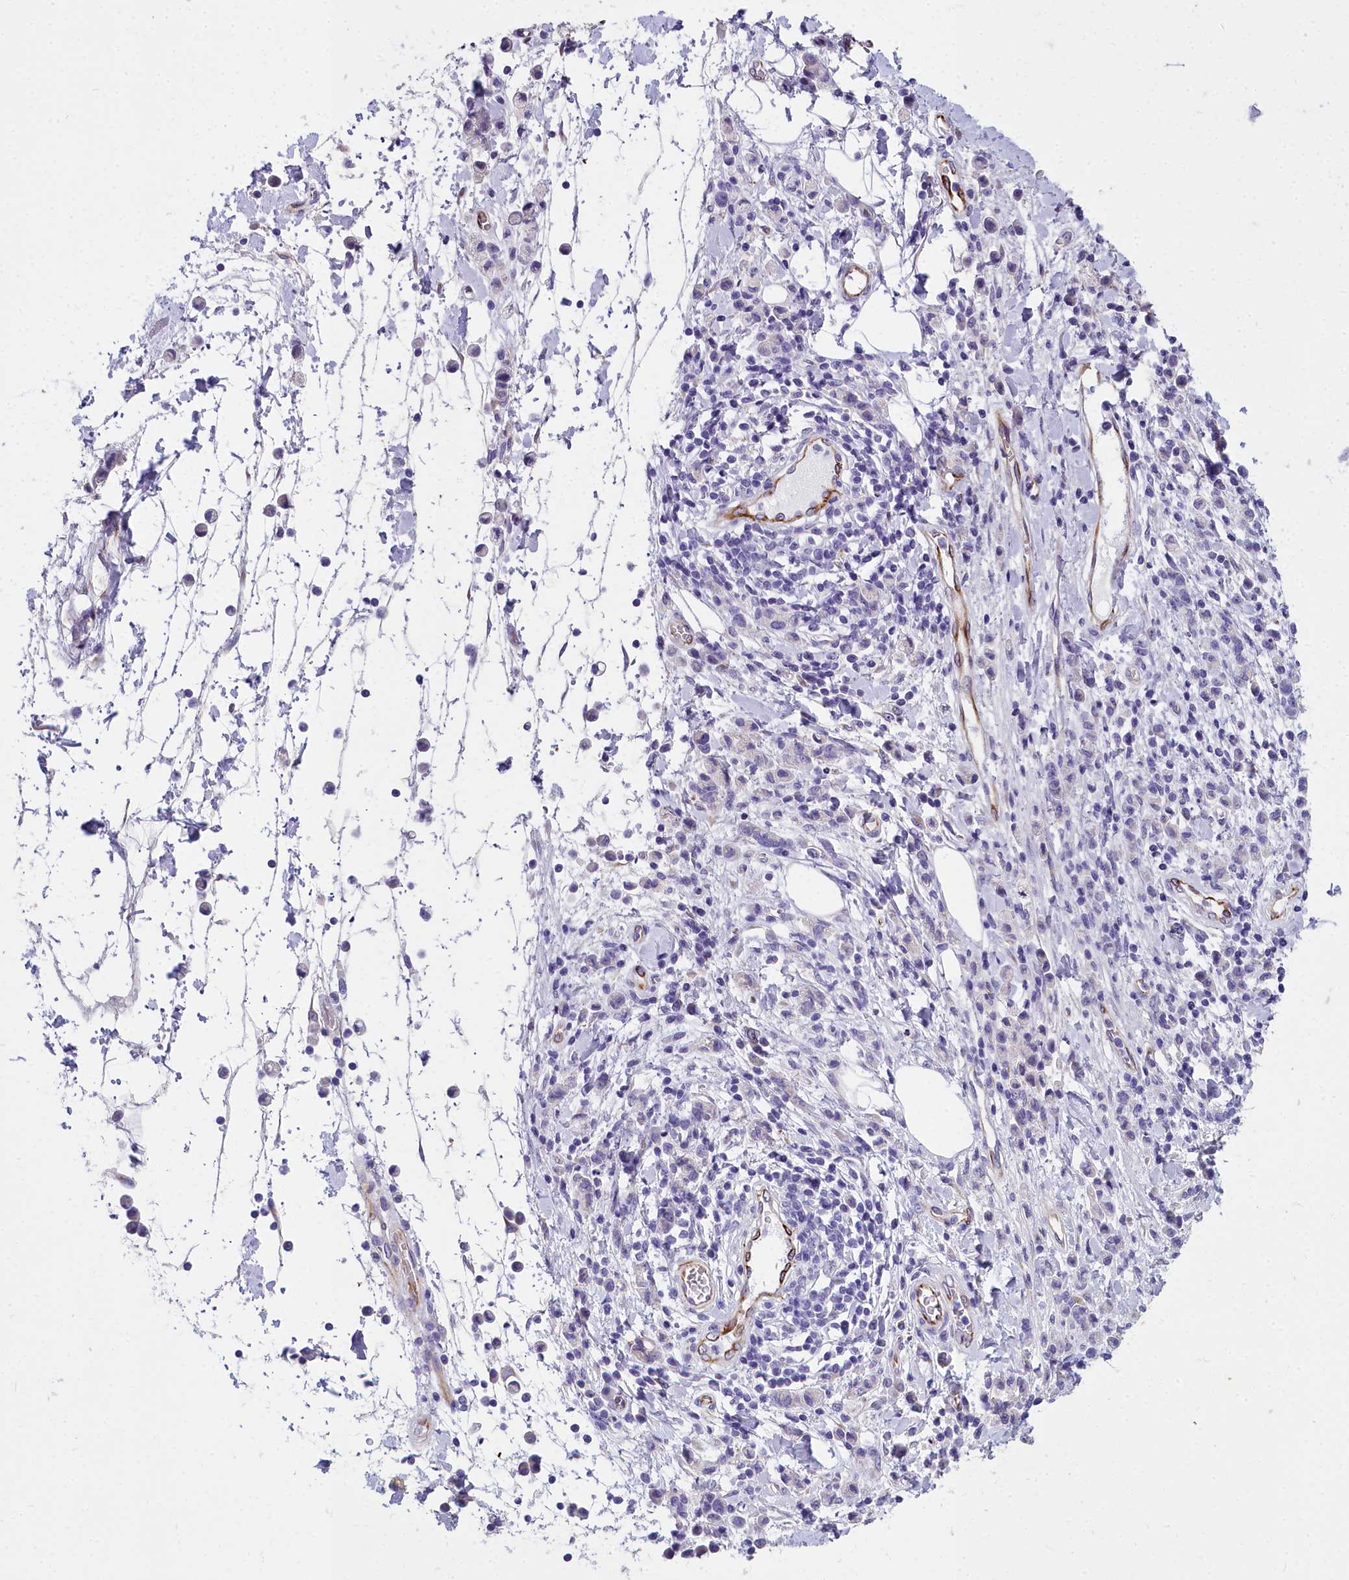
{"staining": {"intensity": "negative", "quantity": "none", "location": "none"}, "tissue": "stomach cancer", "cell_type": "Tumor cells", "image_type": "cancer", "snomed": [{"axis": "morphology", "description": "Adenocarcinoma, NOS"}, {"axis": "topography", "description": "Stomach"}], "caption": "Immunohistochemistry image of adenocarcinoma (stomach) stained for a protein (brown), which displays no positivity in tumor cells.", "gene": "TIMM22", "patient": {"sex": "male", "age": 77}}